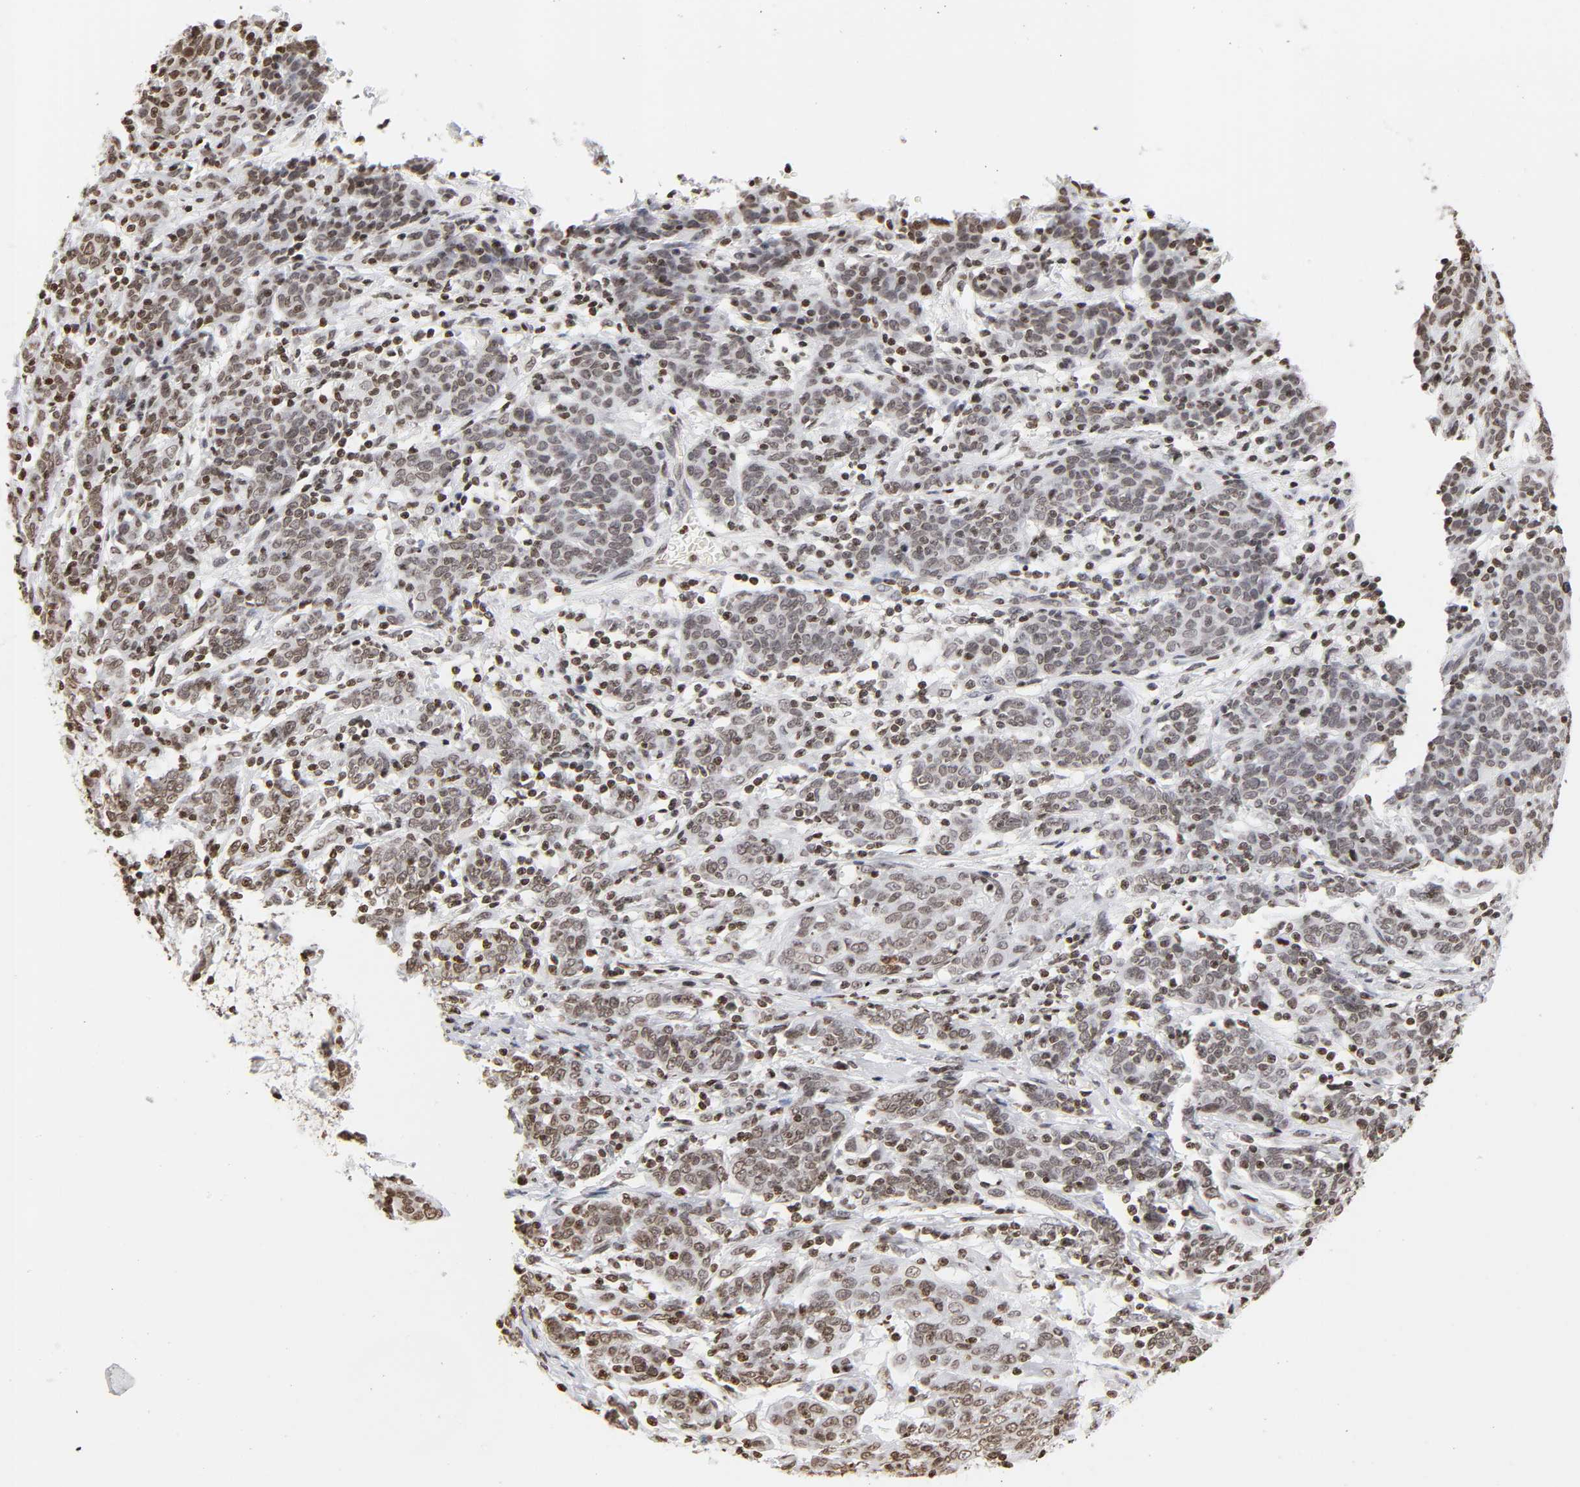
{"staining": {"intensity": "weak", "quantity": ">75%", "location": "nuclear"}, "tissue": "cervical cancer", "cell_type": "Tumor cells", "image_type": "cancer", "snomed": [{"axis": "morphology", "description": "Normal tissue, NOS"}, {"axis": "morphology", "description": "Squamous cell carcinoma, NOS"}, {"axis": "topography", "description": "Cervix"}], "caption": "An image showing weak nuclear staining in about >75% of tumor cells in cervical cancer, as visualized by brown immunohistochemical staining.", "gene": "H2AC12", "patient": {"sex": "female", "age": 67}}